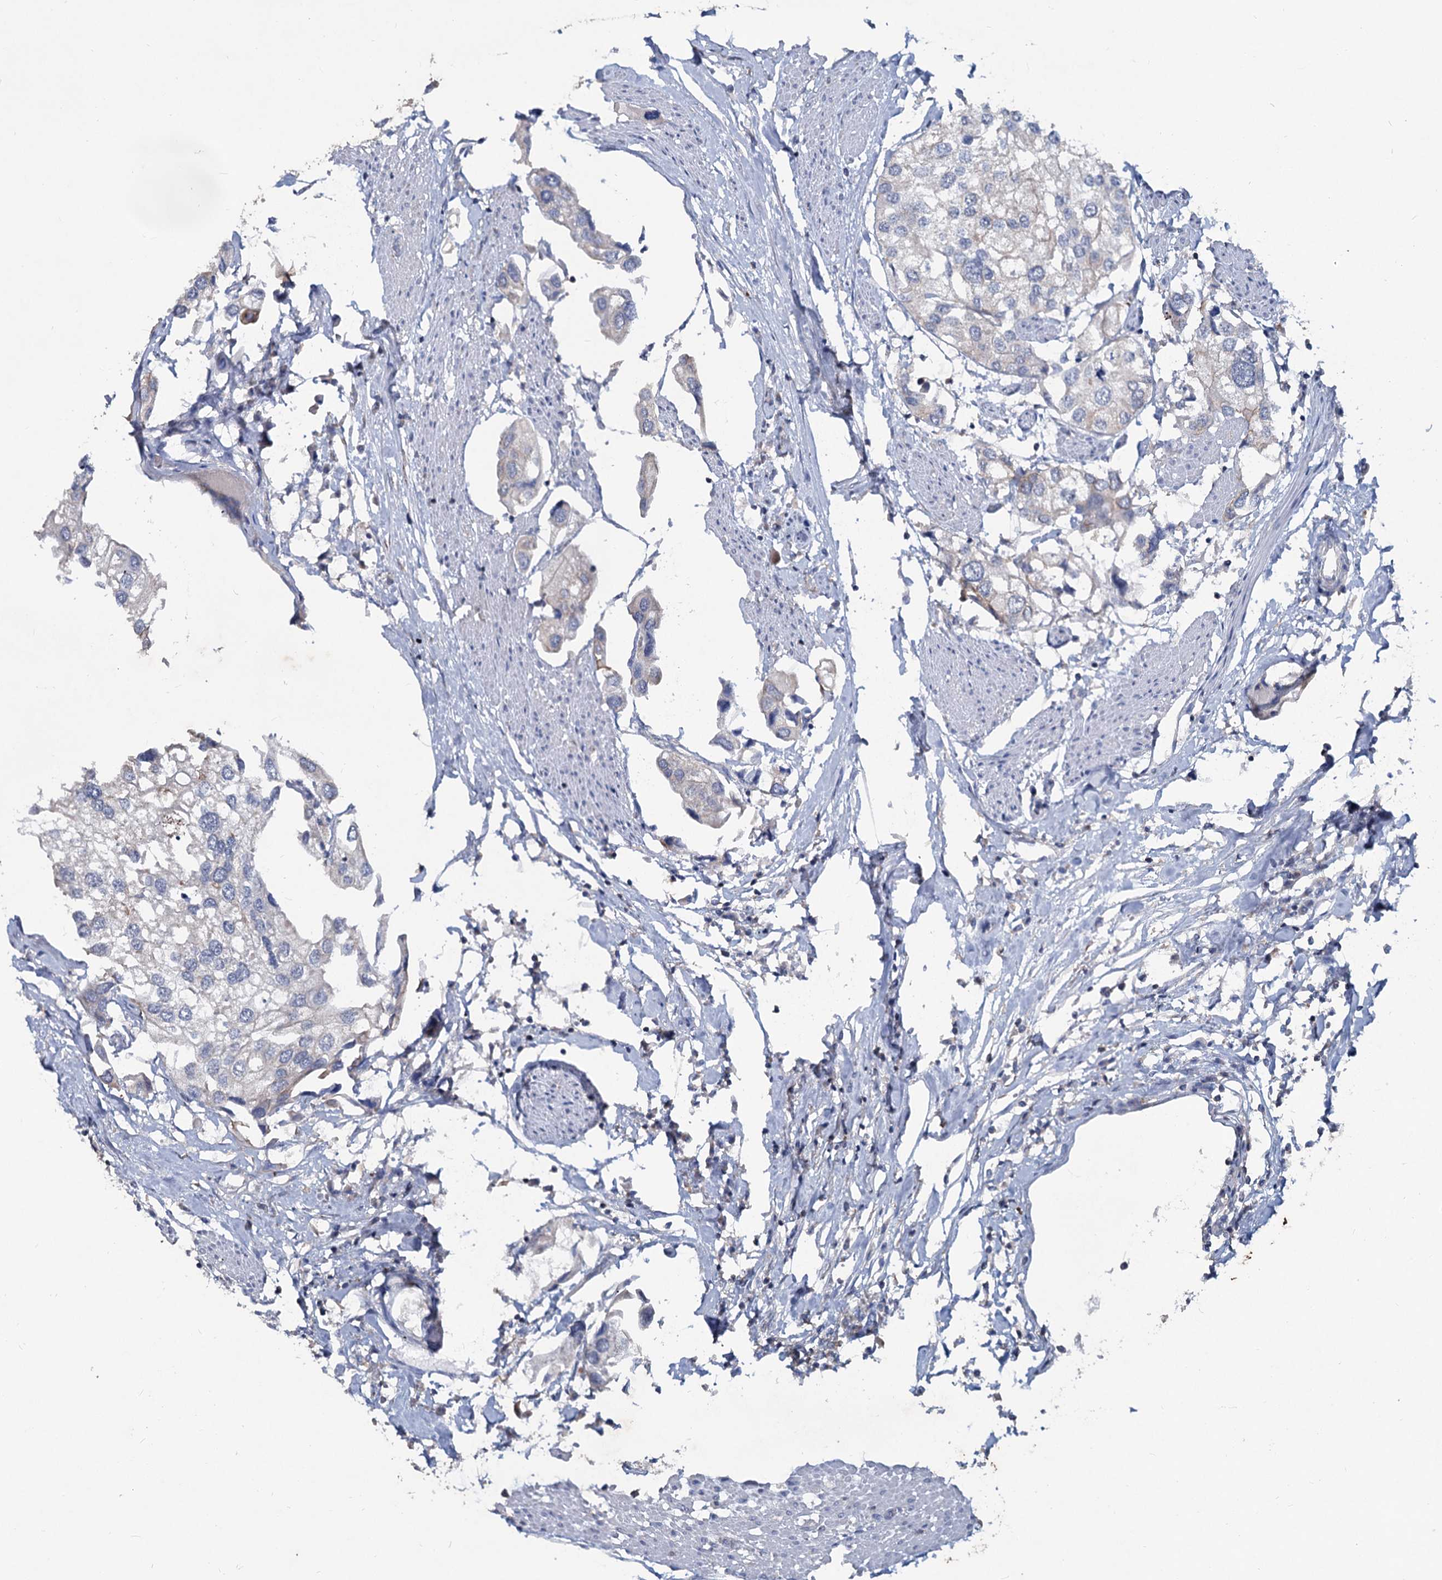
{"staining": {"intensity": "negative", "quantity": "none", "location": "none"}, "tissue": "urothelial cancer", "cell_type": "Tumor cells", "image_type": "cancer", "snomed": [{"axis": "morphology", "description": "Urothelial carcinoma, High grade"}, {"axis": "topography", "description": "Urinary bladder"}], "caption": "Urothelial cancer stained for a protein using immunohistochemistry exhibits no positivity tumor cells.", "gene": "LRCH4", "patient": {"sex": "male", "age": 64}}